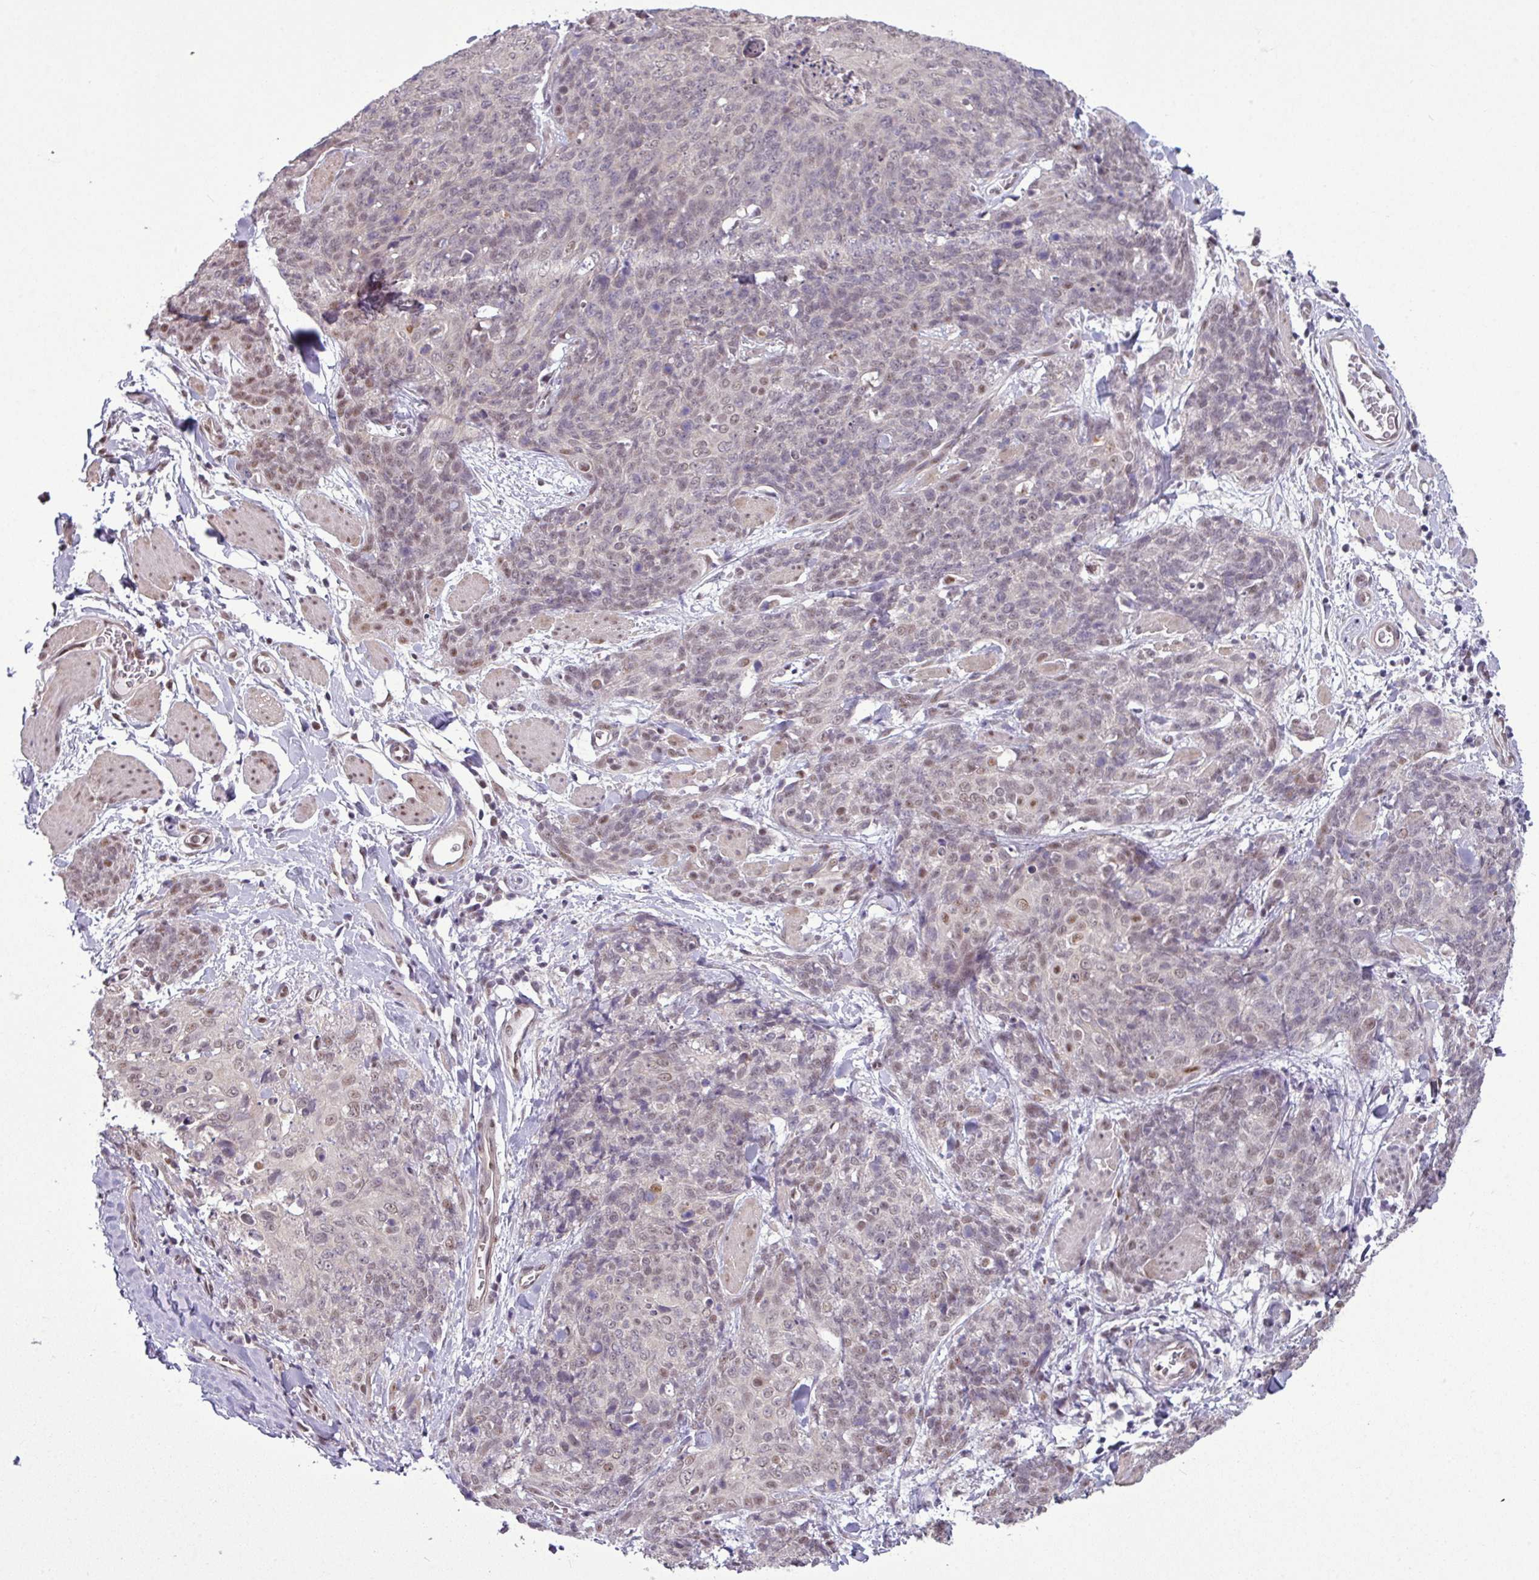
{"staining": {"intensity": "strong", "quantity": "<25%", "location": "nuclear"}, "tissue": "skin cancer", "cell_type": "Tumor cells", "image_type": "cancer", "snomed": [{"axis": "morphology", "description": "Squamous cell carcinoma, NOS"}, {"axis": "topography", "description": "Skin"}, {"axis": "topography", "description": "Vulva"}], "caption": "IHC image of human skin cancer stained for a protein (brown), which exhibits medium levels of strong nuclear expression in about <25% of tumor cells.", "gene": "ZNF217", "patient": {"sex": "female", "age": 85}}